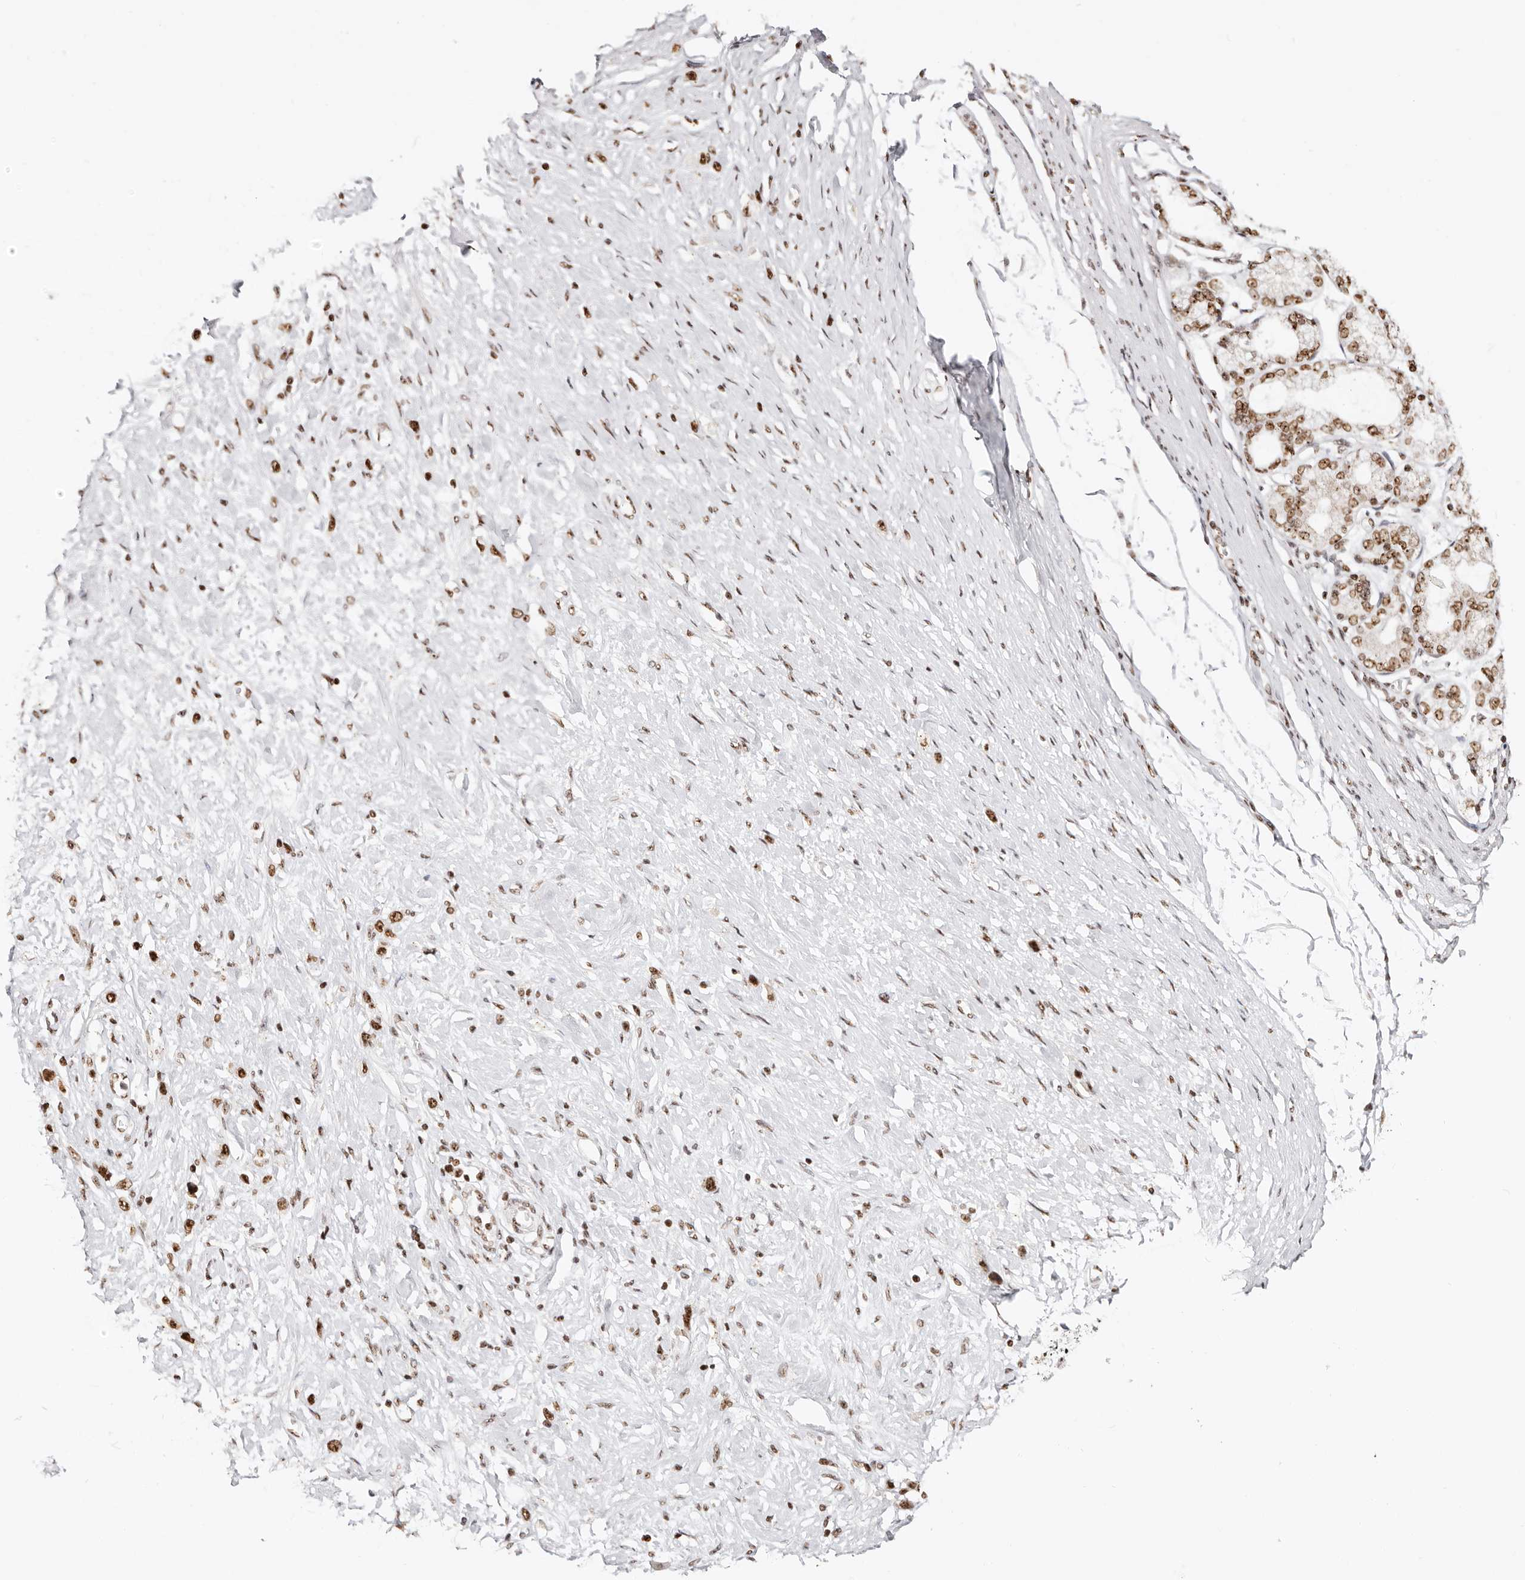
{"staining": {"intensity": "moderate", "quantity": ">75%", "location": "nuclear"}, "tissue": "stomach cancer", "cell_type": "Tumor cells", "image_type": "cancer", "snomed": [{"axis": "morphology", "description": "Adenocarcinoma, NOS"}, {"axis": "topography", "description": "Stomach"}], "caption": "Brown immunohistochemical staining in human stomach cancer (adenocarcinoma) shows moderate nuclear expression in about >75% of tumor cells.", "gene": "IQGAP3", "patient": {"sex": "female", "age": 65}}